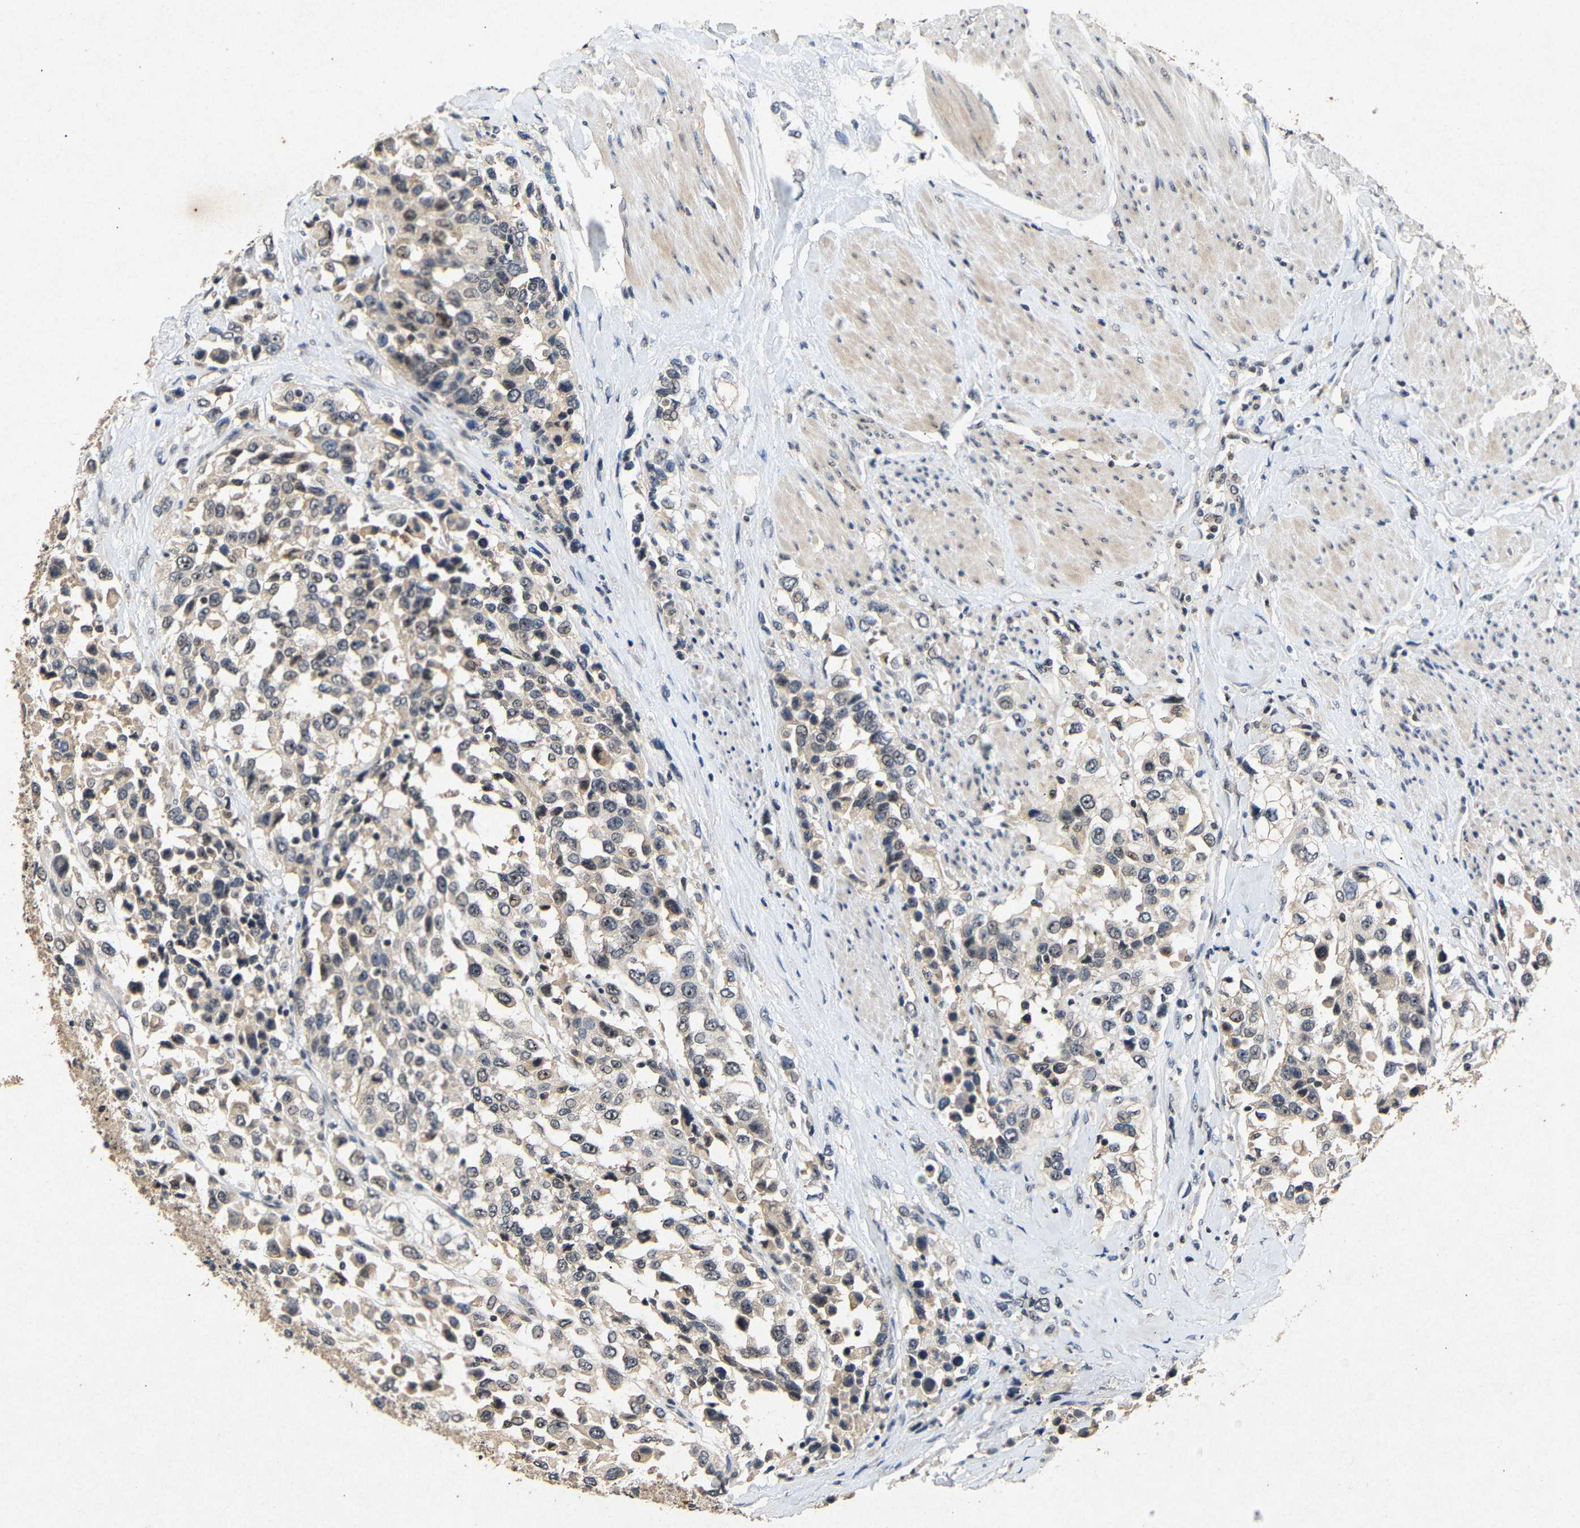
{"staining": {"intensity": "weak", "quantity": "25%-75%", "location": "nuclear"}, "tissue": "urothelial cancer", "cell_type": "Tumor cells", "image_type": "cancer", "snomed": [{"axis": "morphology", "description": "Urothelial carcinoma, High grade"}, {"axis": "topography", "description": "Urinary bladder"}], "caption": "Immunohistochemistry (IHC) of urothelial carcinoma (high-grade) reveals low levels of weak nuclear expression in approximately 25%-75% of tumor cells. (DAB IHC, brown staining for protein, blue staining for nuclei).", "gene": "PARN", "patient": {"sex": "female", "age": 80}}